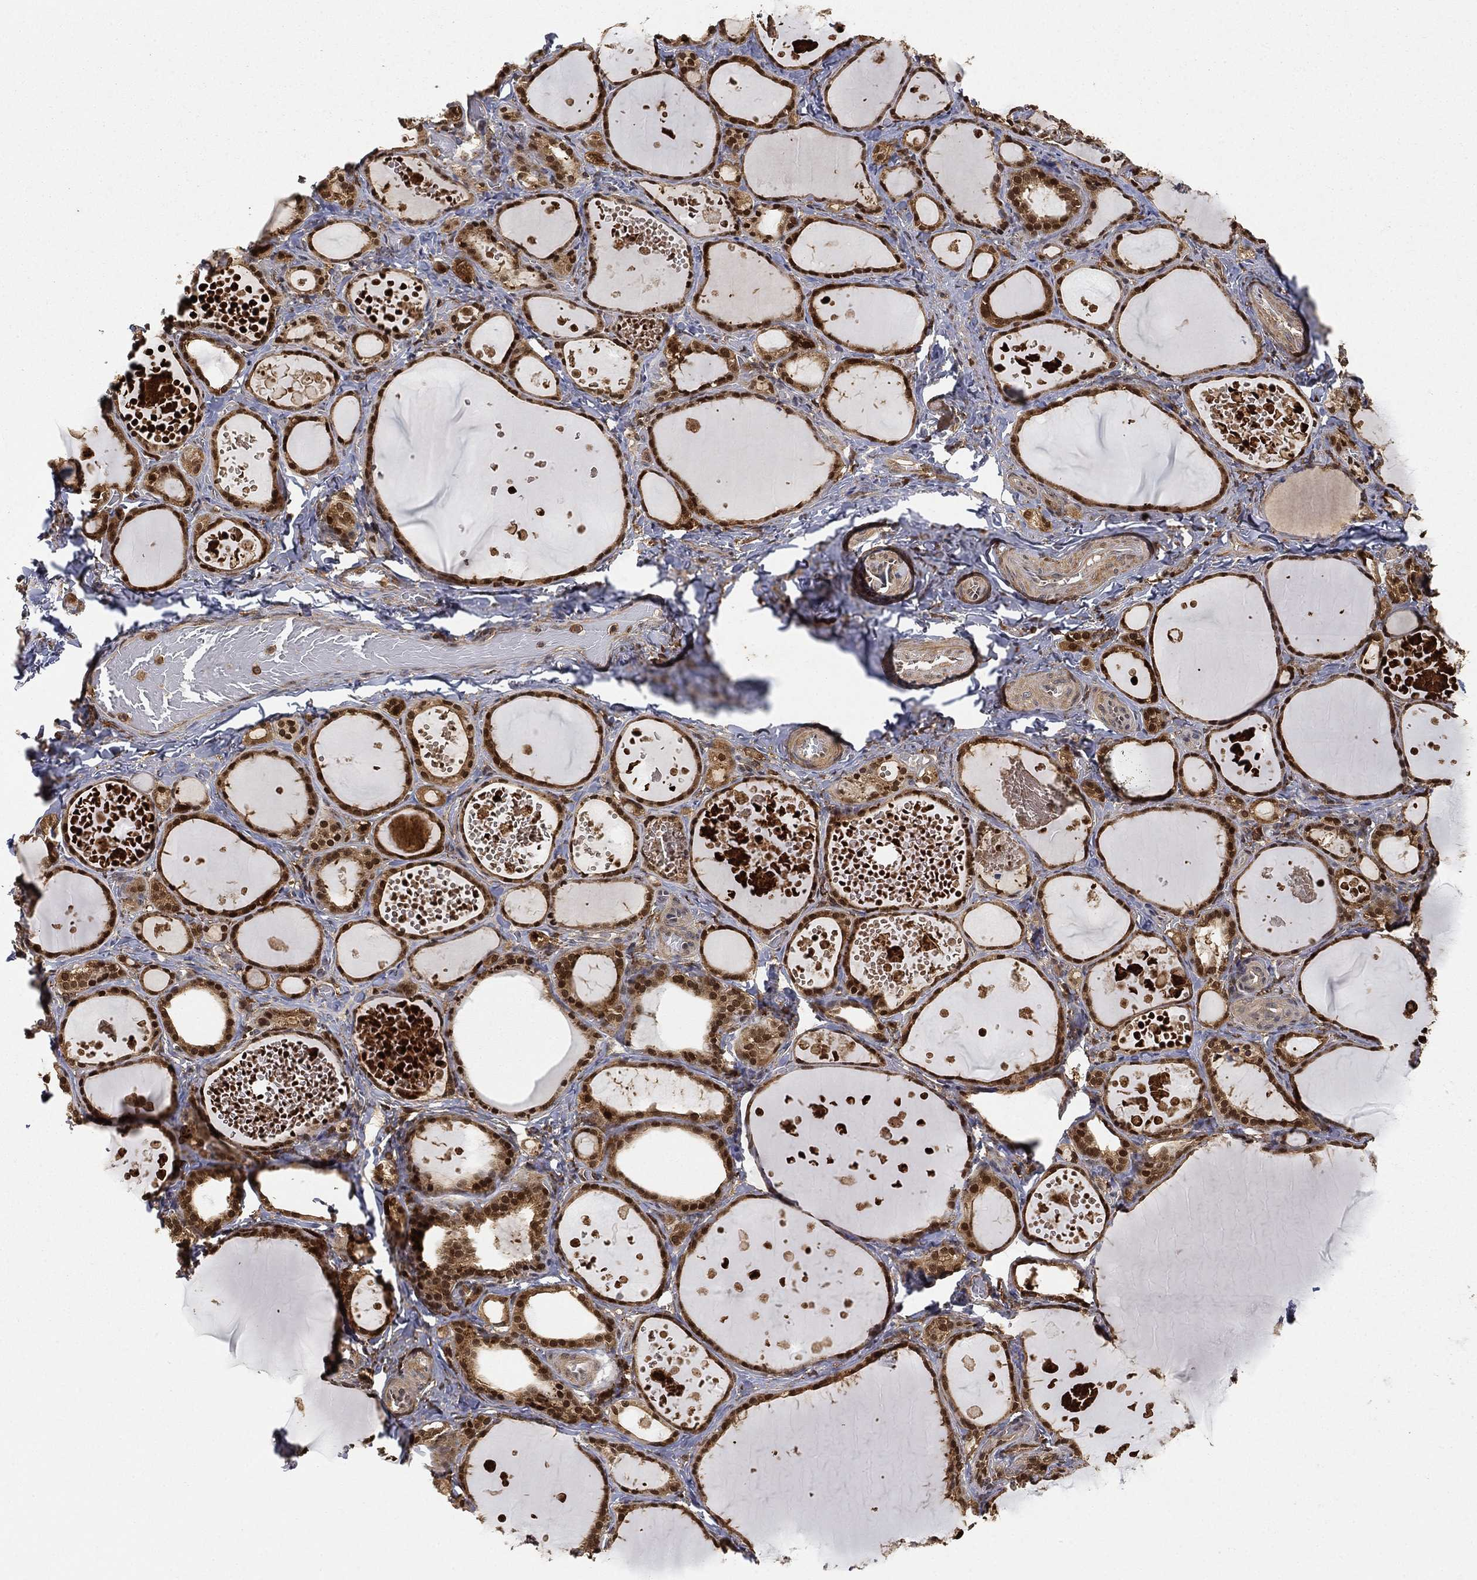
{"staining": {"intensity": "strong", "quantity": ">75%", "location": "cytoplasmic/membranous,nuclear"}, "tissue": "thyroid gland", "cell_type": "Glandular cells", "image_type": "normal", "snomed": [{"axis": "morphology", "description": "Normal tissue, NOS"}, {"axis": "topography", "description": "Thyroid gland"}], "caption": "Brown immunohistochemical staining in unremarkable human thyroid gland shows strong cytoplasmic/membranous,nuclear positivity in about >75% of glandular cells.", "gene": "CRYL1", "patient": {"sex": "female", "age": 56}}